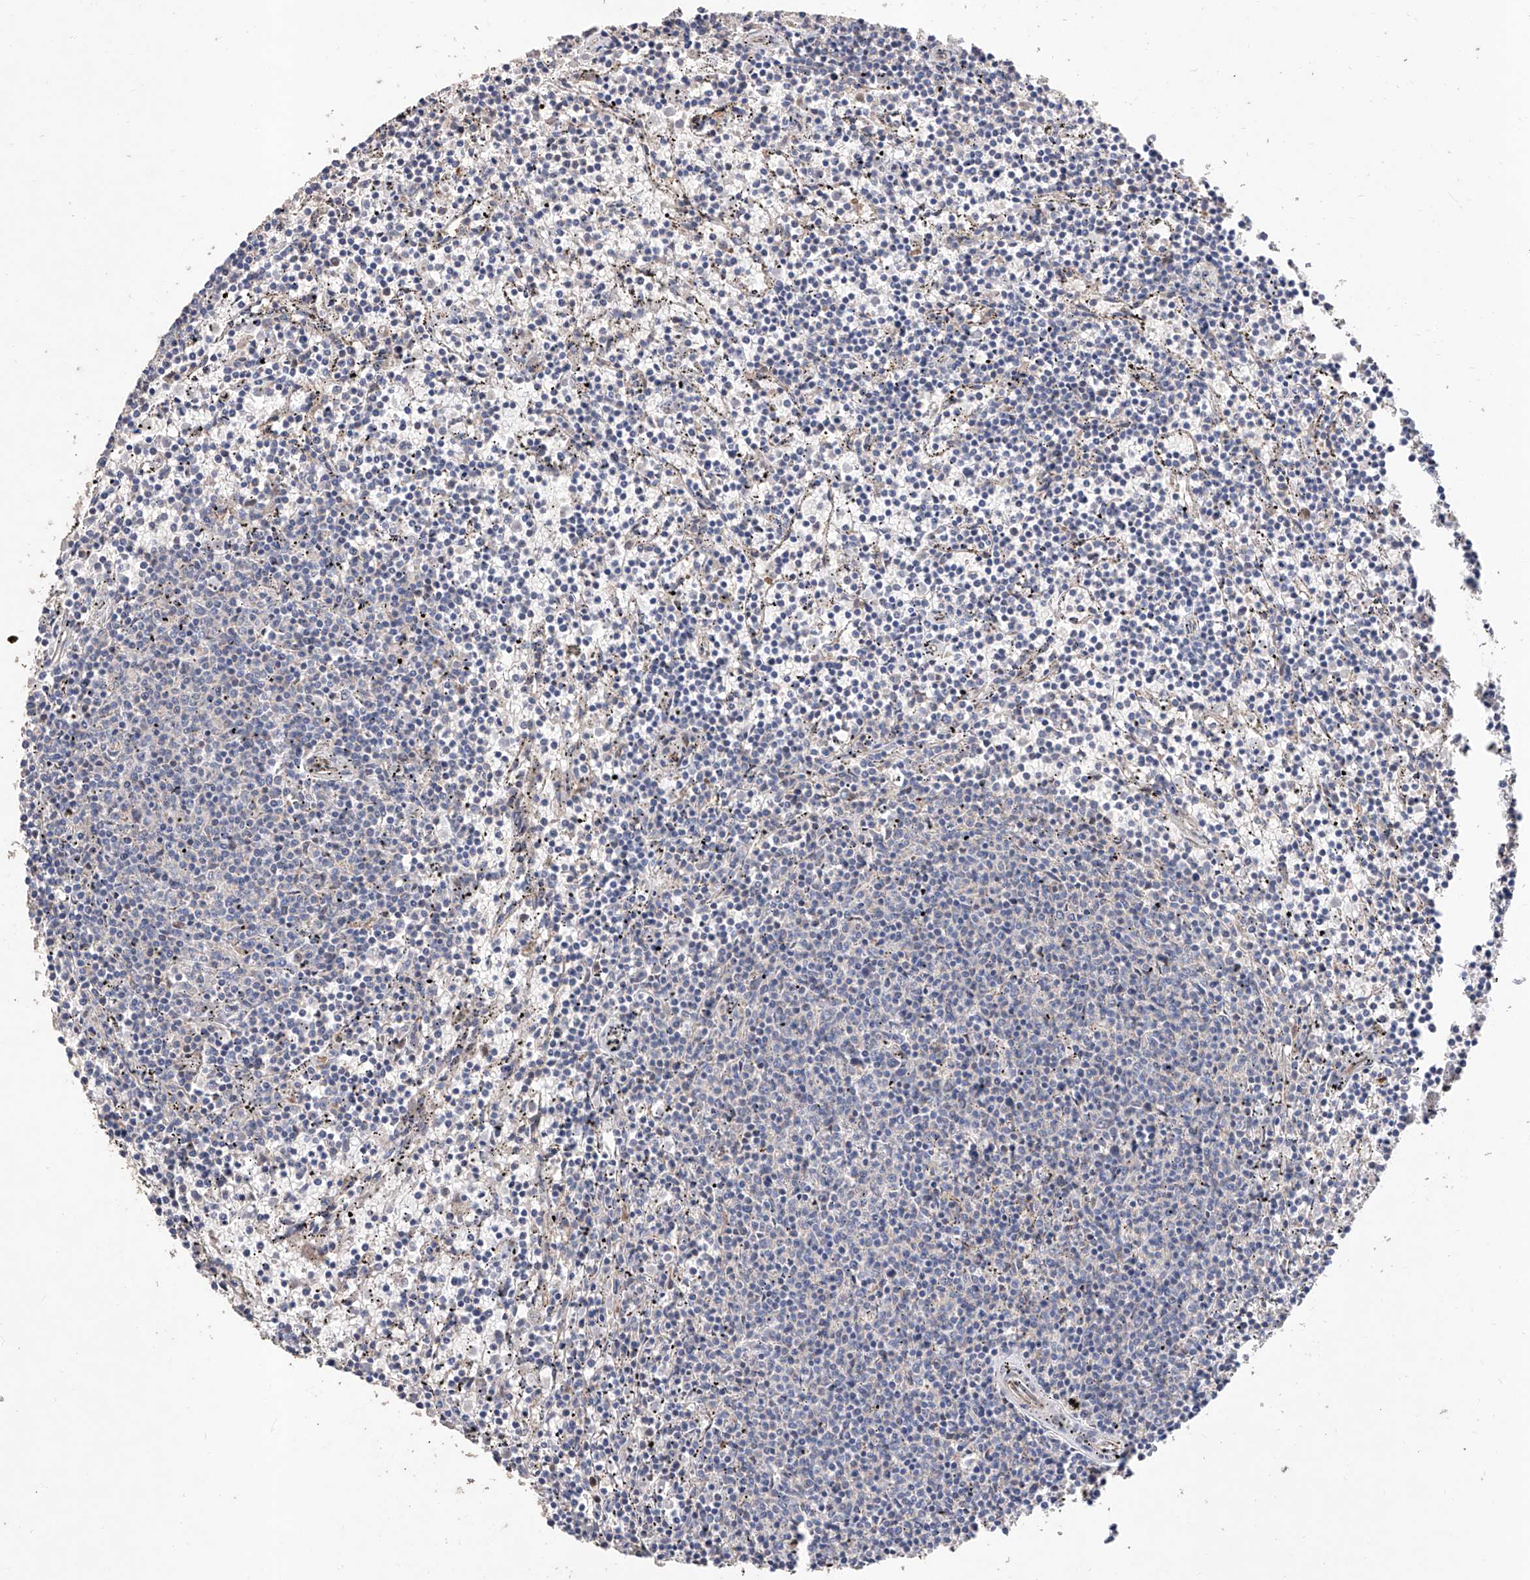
{"staining": {"intensity": "negative", "quantity": "none", "location": "none"}, "tissue": "lymphoma", "cell_type": "Tumor cells", "image_type": "cancer", "snomed": [{"axis": "morphology", "description": "Malignant lymphoma, non-Hodgkin's type, Low grade"}, {"axis": "topography", "description": "Spleen"}], "caption": "The histopathology image reveals no staining of tumor cells in malignant lymphoma, non-Hodgkin's type (low-grade).", "gene": "FUCA2", "patient": {"sex": "female", "age": 50}}